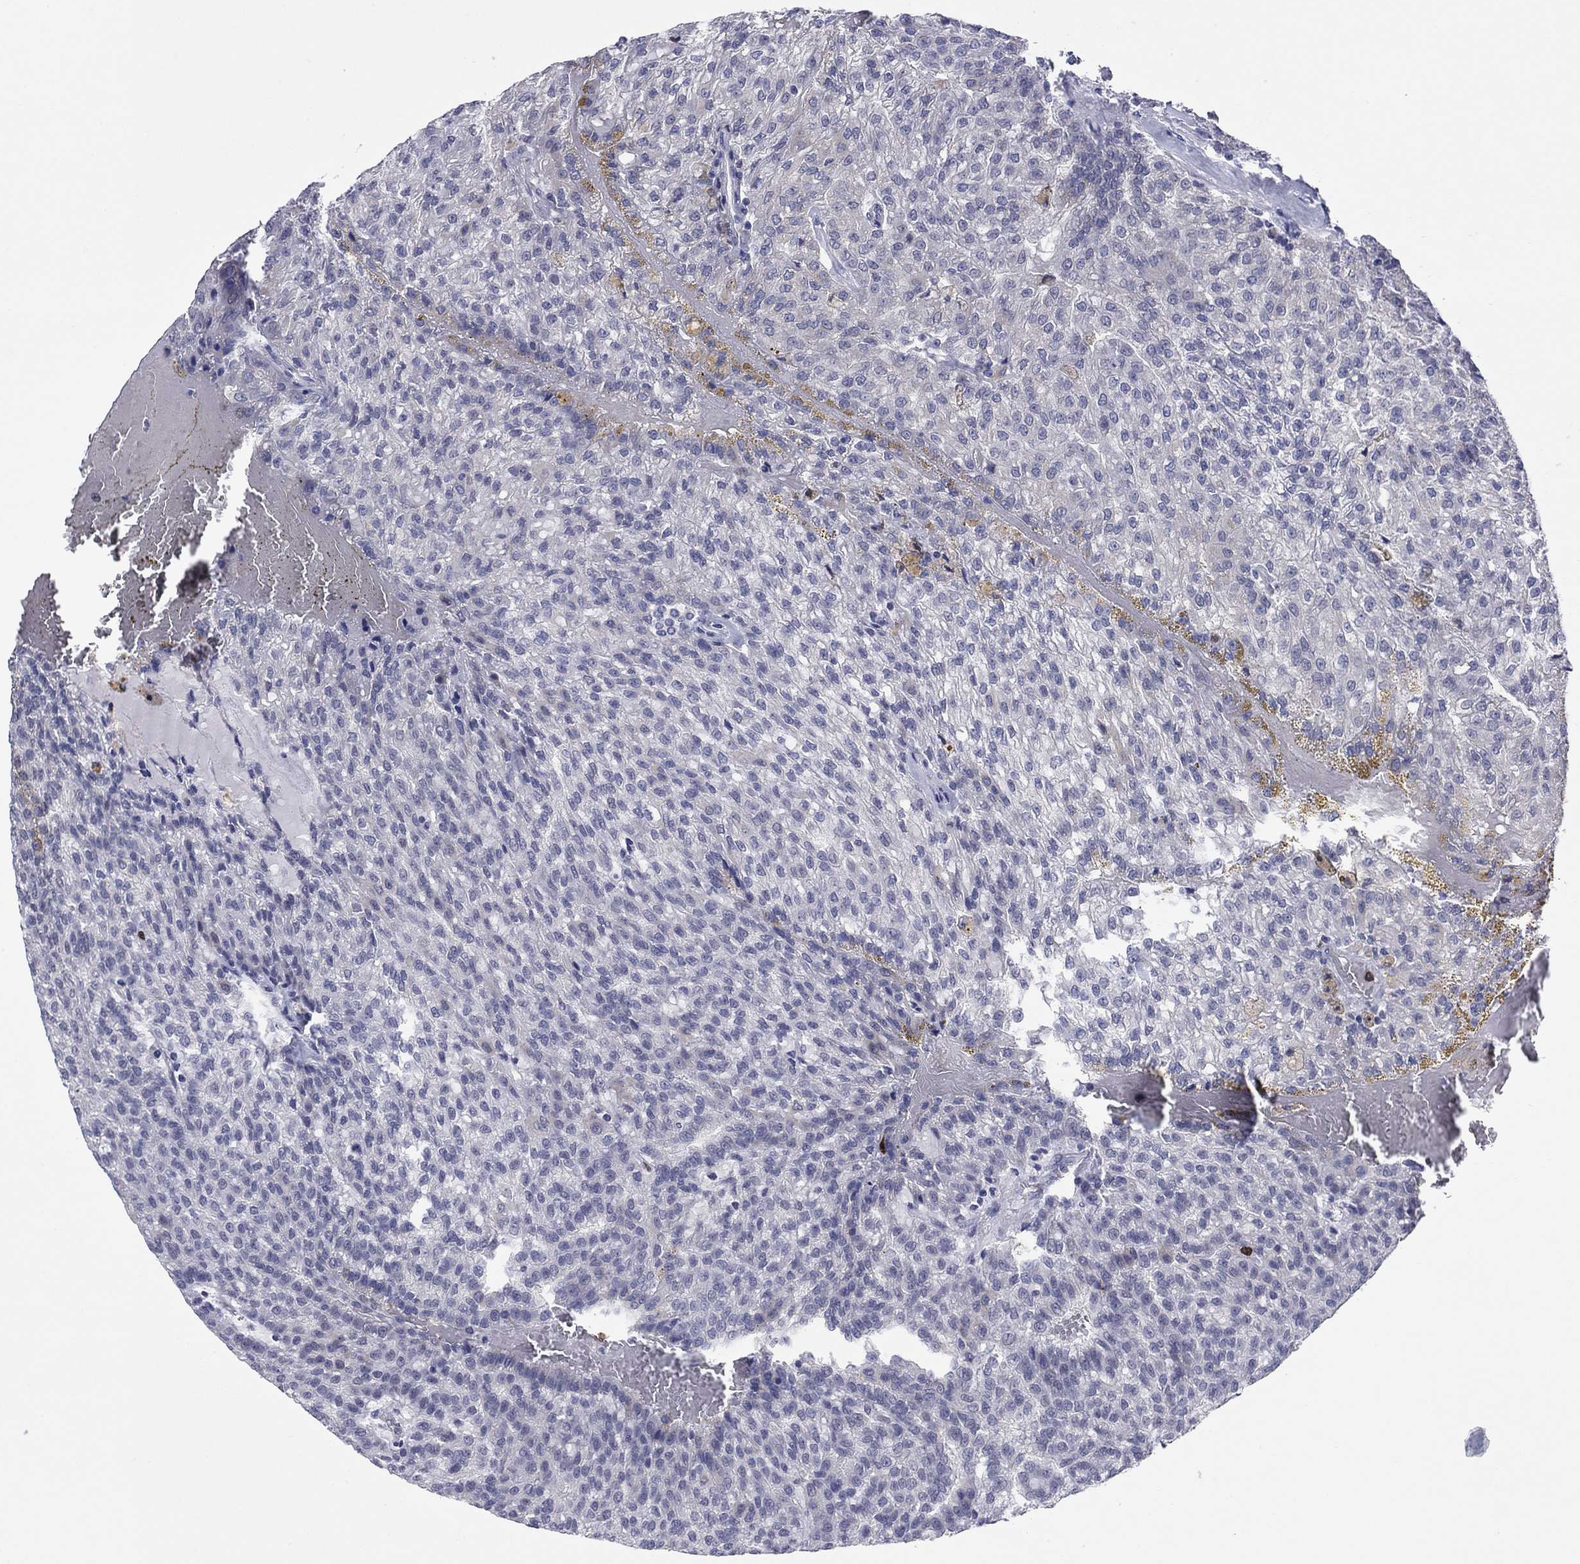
{"staining": {"intensity": "negative", "quantity": "none", "location": "none"}, "tissue": "renal cancer", "cell_type": "Tumor cells", "image_type": "cancer", "snomed": [{"axis": "morphology", "description": "Adenocarcinoma, NOS"}, {"axis": "topography", "description": "Kidney"}], "caption": "Immunohistochemistry of renal cancer (adenocarcinoma) reveals no positivity in tumor cells.", "gene": "CDCA5", "patient": {"sex": "male", "age": 63}}